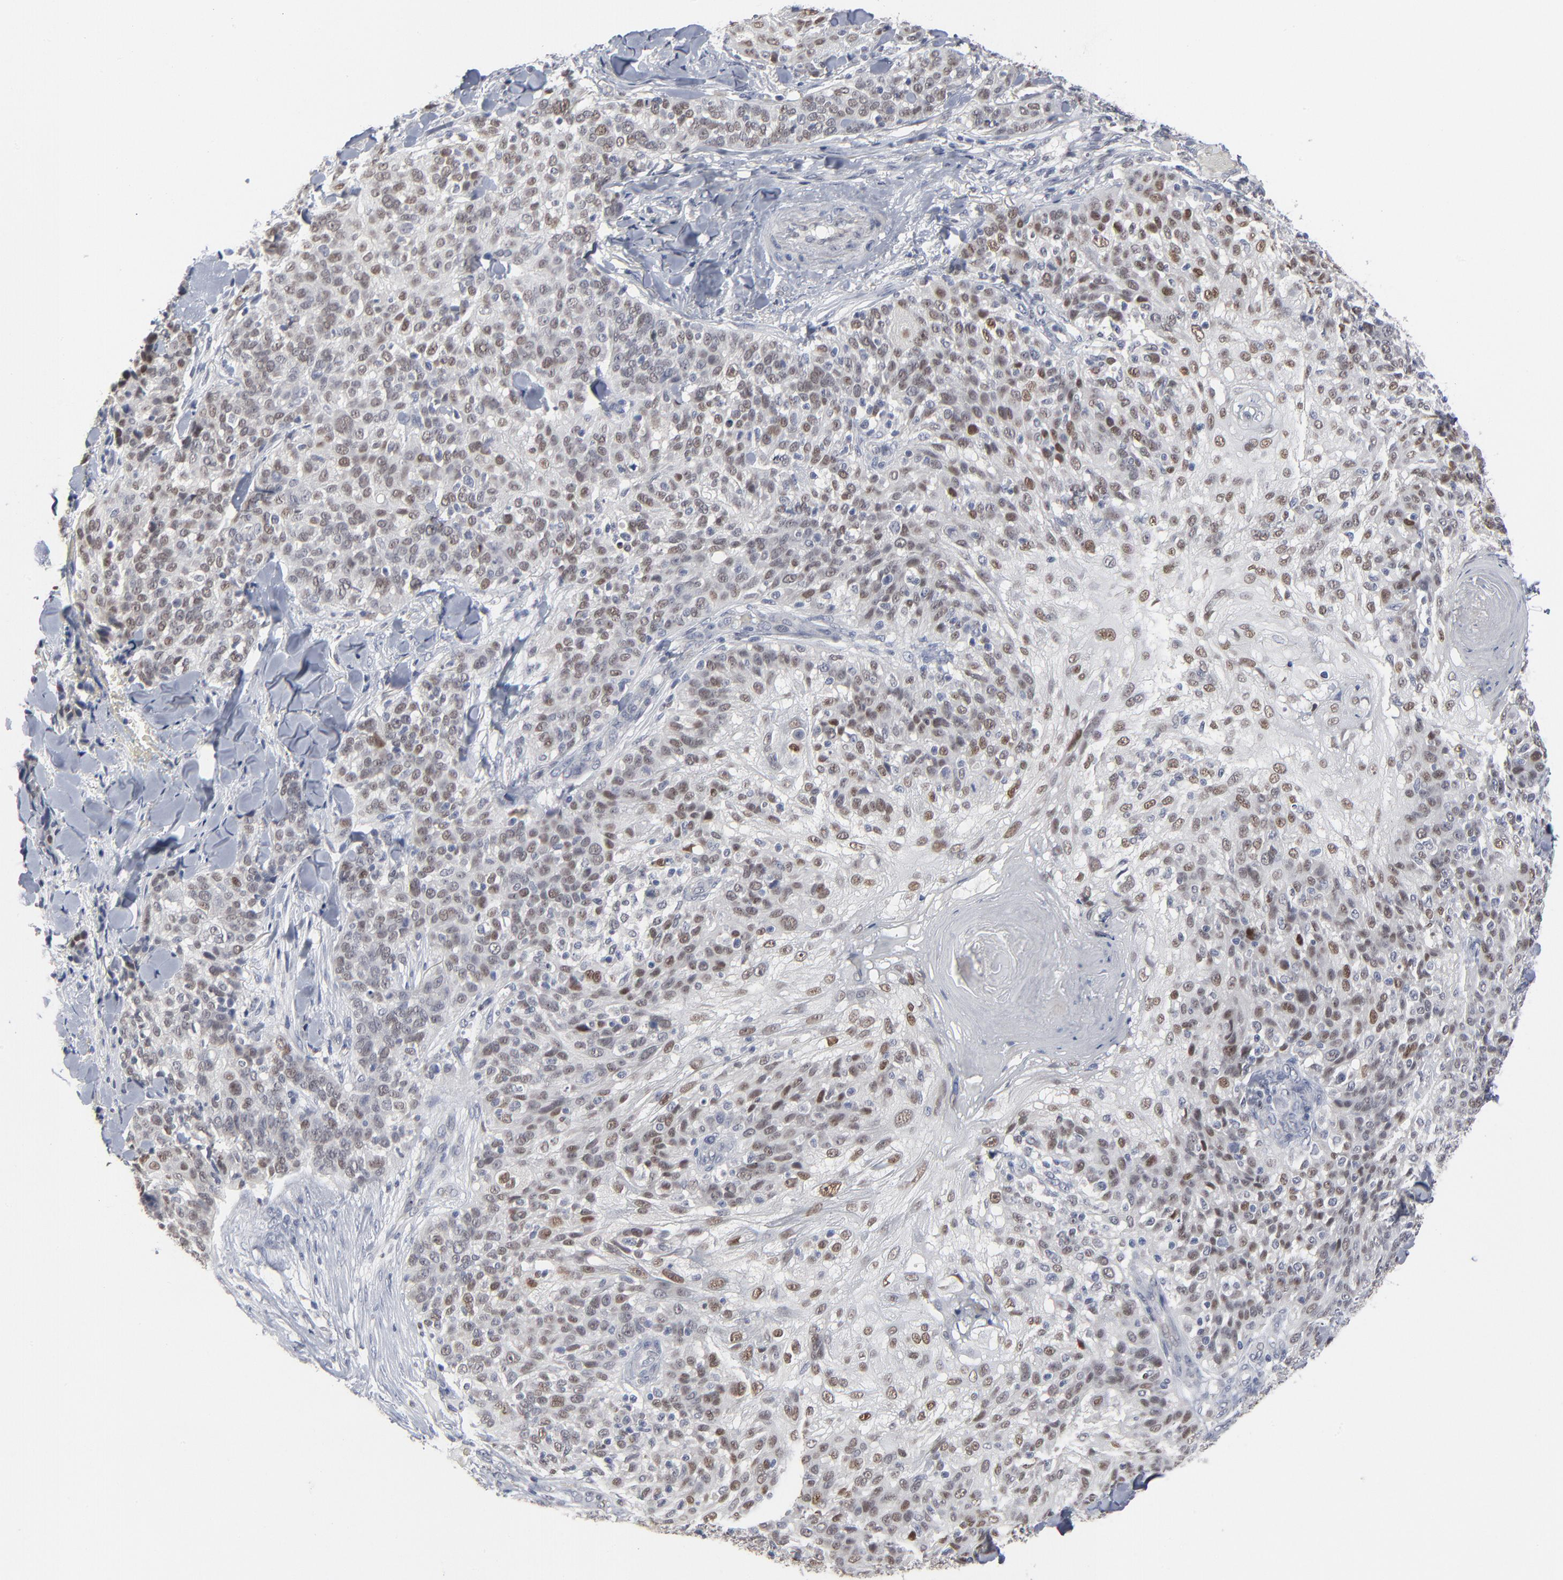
{"staining": {"intensity": "moderate", "quantity": ">75%", "location": "nuclear"}, "tissue": "skin cancer", "cell_type": "Tumor cells", "image_type": "cancer", "snomed": [{"axis": "morphology", "description": "Normal tissue, NOS"}, {"axis": "morphology", "description": "Squamous cell carcinoma, NOS"}, {"axis": "topography", "description": "Skin"}], "caption": "Human squamous cell carcinoma (skin) stained with a protein marker shows moderate staining in tumor cells.", "gene": "FOXN2", "patient": {"sex": "female", "age": 83}}